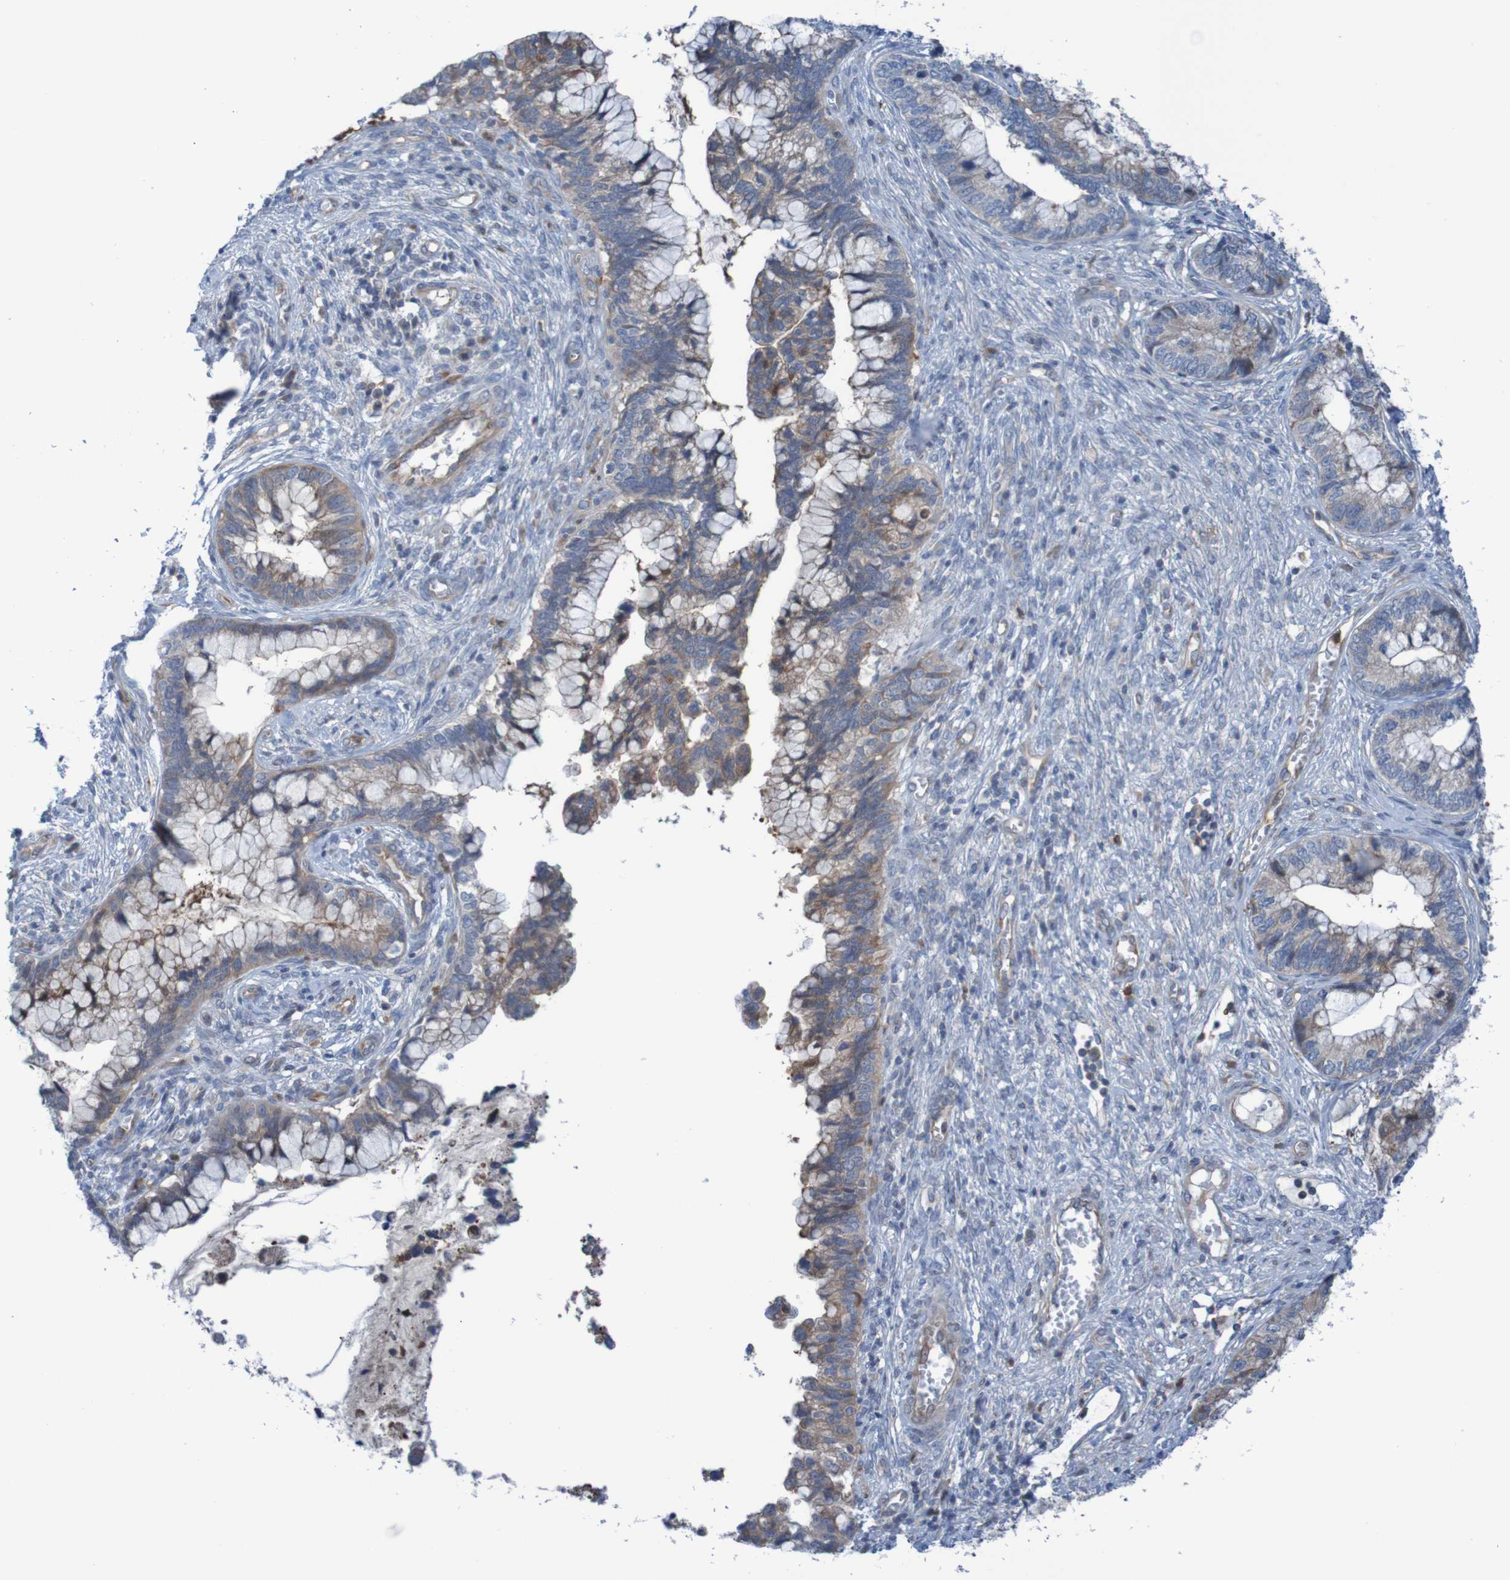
{"staining": {"intensity": "moderate", "quantity": ">75%", "location": "cytoplasmic/membranous"}, "tissue": "cervical cancer", "cell_type": "Tumor cells", "image_type": "cancer", "snomed": [{"axis": "morphology", "description": "Adenocarcinoma, NOS"}, {"axis": "topography", "description": "Cervix"}], "caption": "Cervical adenocarcinoma stained with a protein marker reveals moderate staining in tumor cells.", "gene": "ANGPT4", "patient": {"sex": "female", "age": 44}}